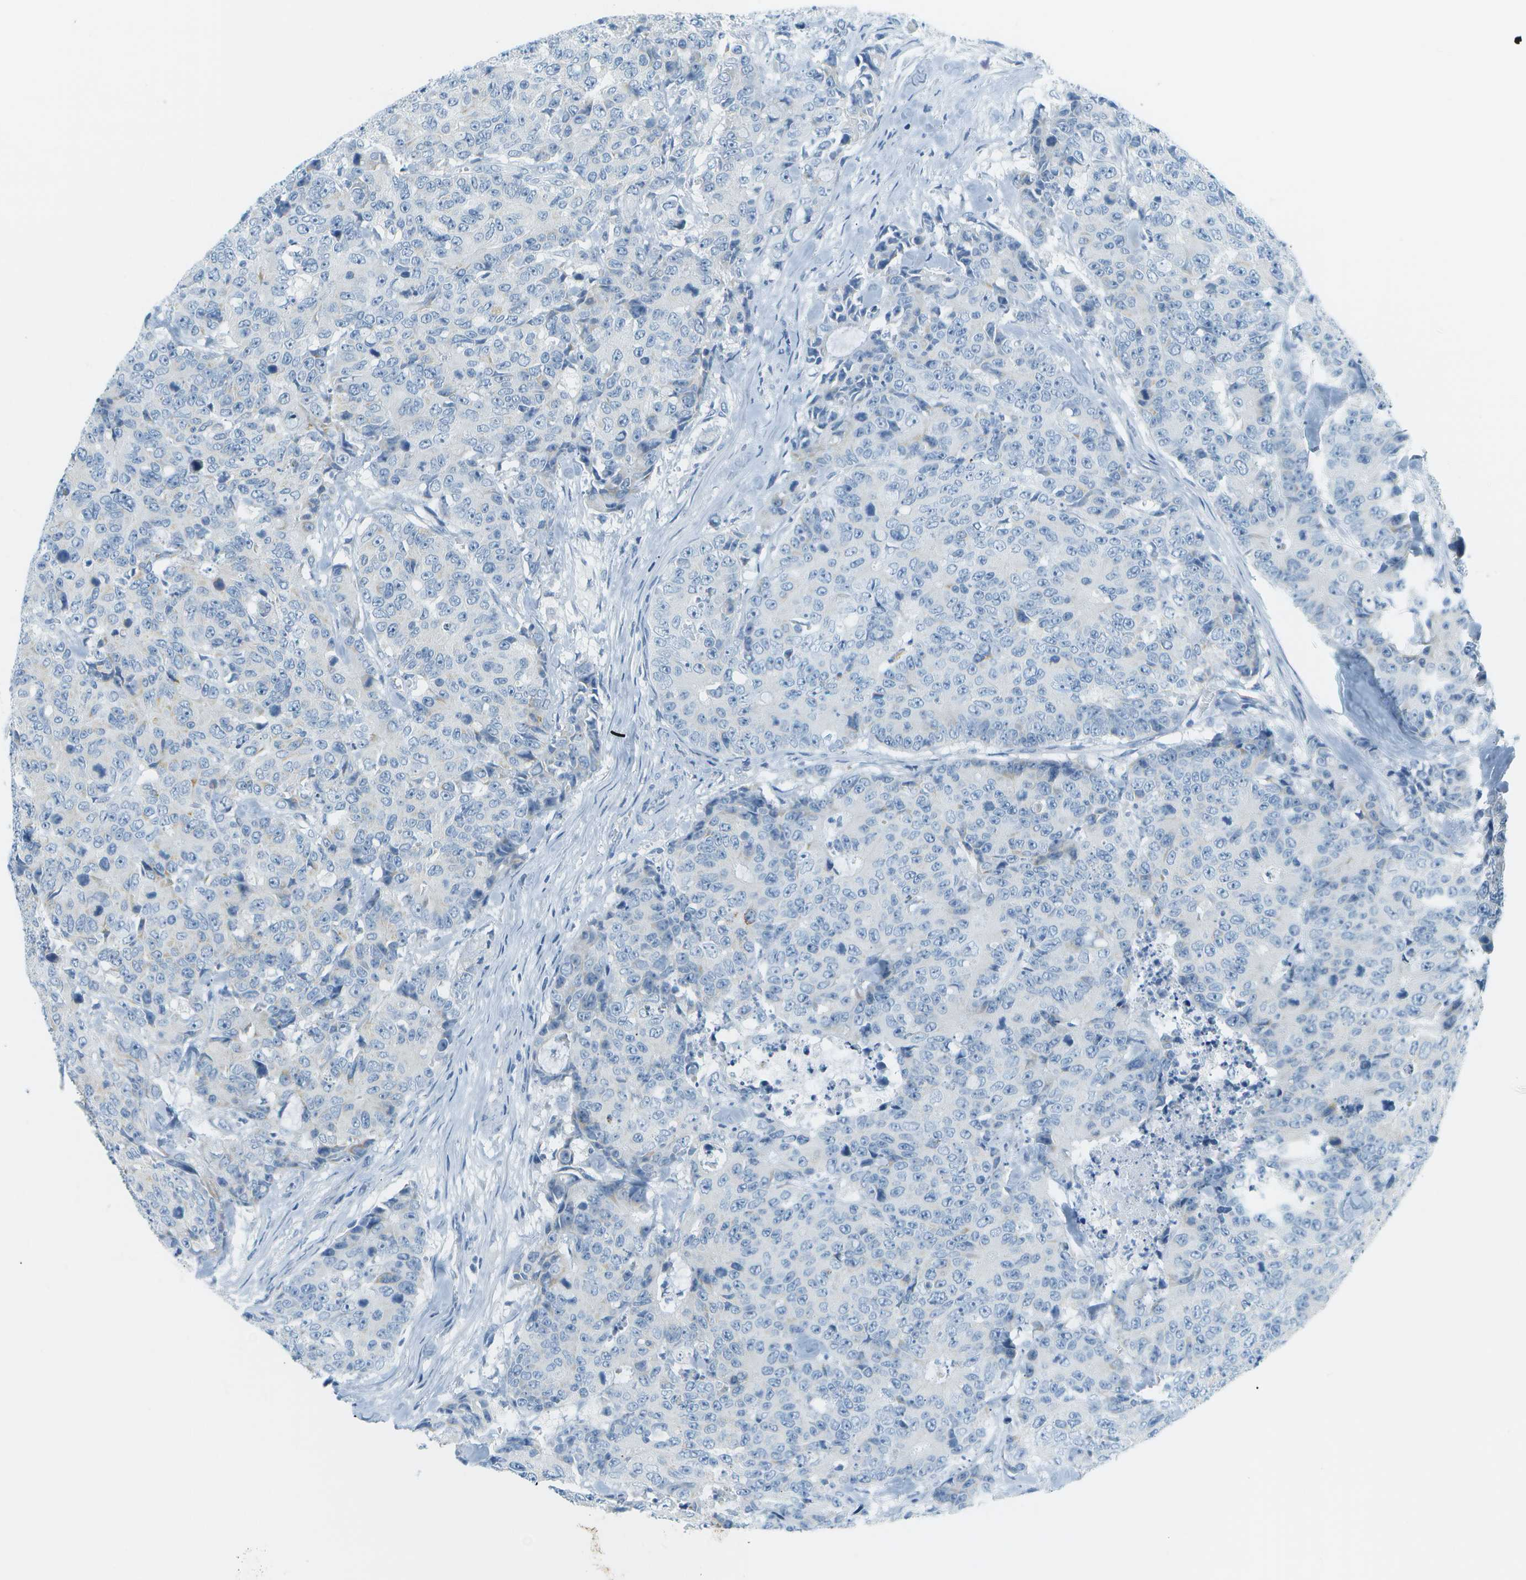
{"staining": {"intensity": "negative", "quantity": "none", "location": "none"}, "tissue": "colorectal cancer", "cell_type": "Tumor cells", "image_type": "cancer", "snomed": [{"axis": "morphology", "description": "Adenocarcinoma, NOS"}, {"axis": "topography", "description": "Colon"}], "caption": "Tumor cells show no significant protein expression in colorectal cancer (adenocarcinoma).", "gene": "SMYD5", "patient": {"sex": "female", "age": 86}}